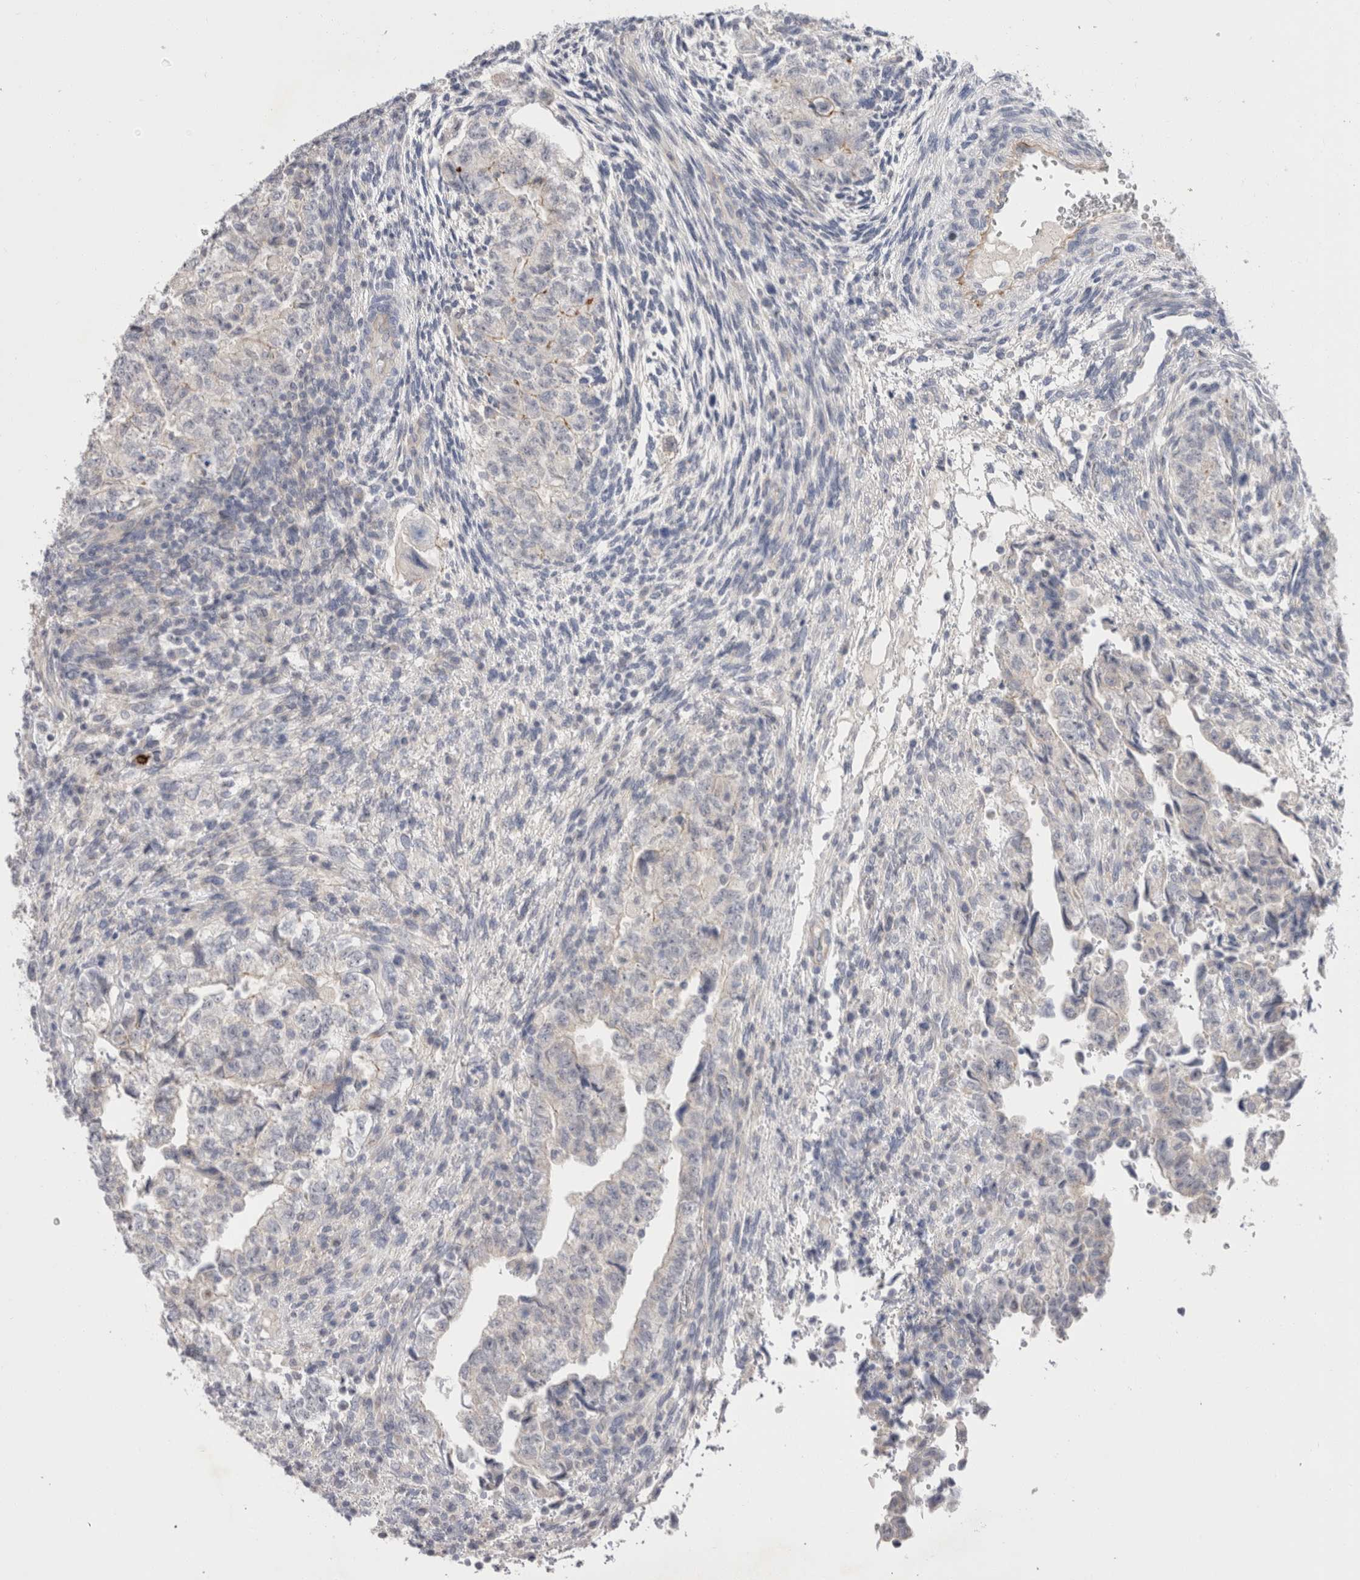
{"staining": {"intensity": "negative", "quantity": "none", "location": "none"}, "tissue": "testis cancer", "cell_type": "Tumor cells", "image_type": "cancer", "snomed": [{"axis": "morphology", "description": "Normal tissue, NOS"}, {"axis": "morphology", "description": "Carcinoma, Embryonal, NOS"}, {"axis": "topography", "description": "Testis"}], "caption": "IHC histopathology image of neoplastic tissue: testis cancer stained with DAB exhibits no significant protein staining in tumor cells. (Stains: DAB (3,3'-diaminobenzidine) IHC with hematoxylin counter stain, Microscopy: brightfield microscopy at high magnification).", "gene": "SPINK2", "patient": {"sex": "male", "age": 36}}